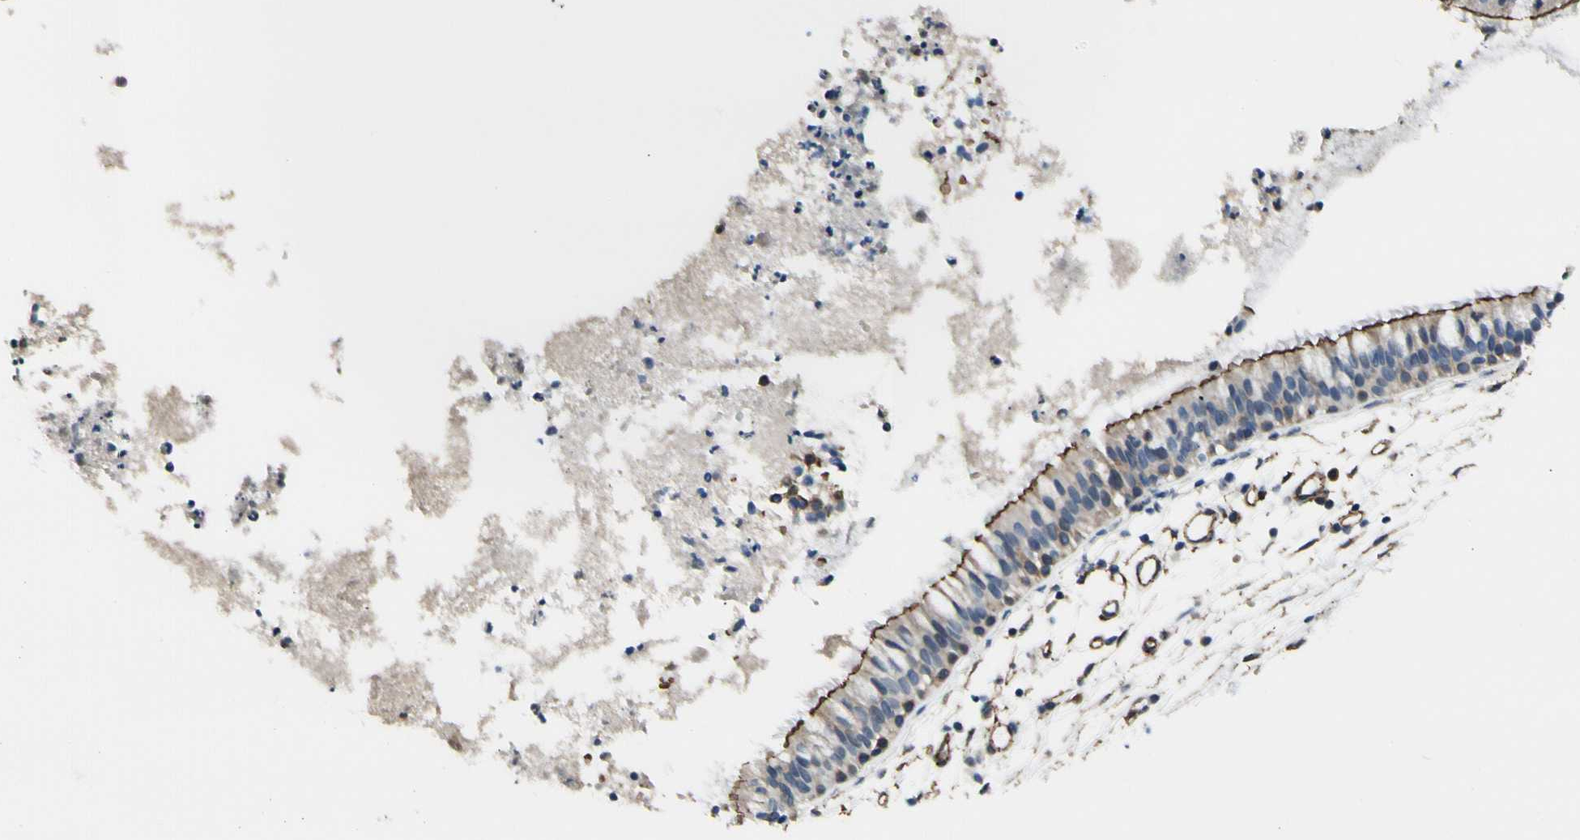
{"staining": {"intensity": "moderate", "quantity": "25%-75%", "location": "cytoplasmic/membranous"}, "tissue": "nasopharynx", "cell_type": "Respiratory epithelial cells", "image_type": "normal", "snomed": [{"axis": "morphology", "description": "Normal tissue, NOS"}, {"axis": "topography", "description": "Nasopharynx"}], "caption": "This micrograph exhibits immunohistochemistry staining of benign human nasopharynx, with medium moderate cytoplasmic/membranous positivity in approximately 25%-75% of respiratory epithelial cells.", "gene": "TJP1", "patient": {"sex": "male", "age": 21}}